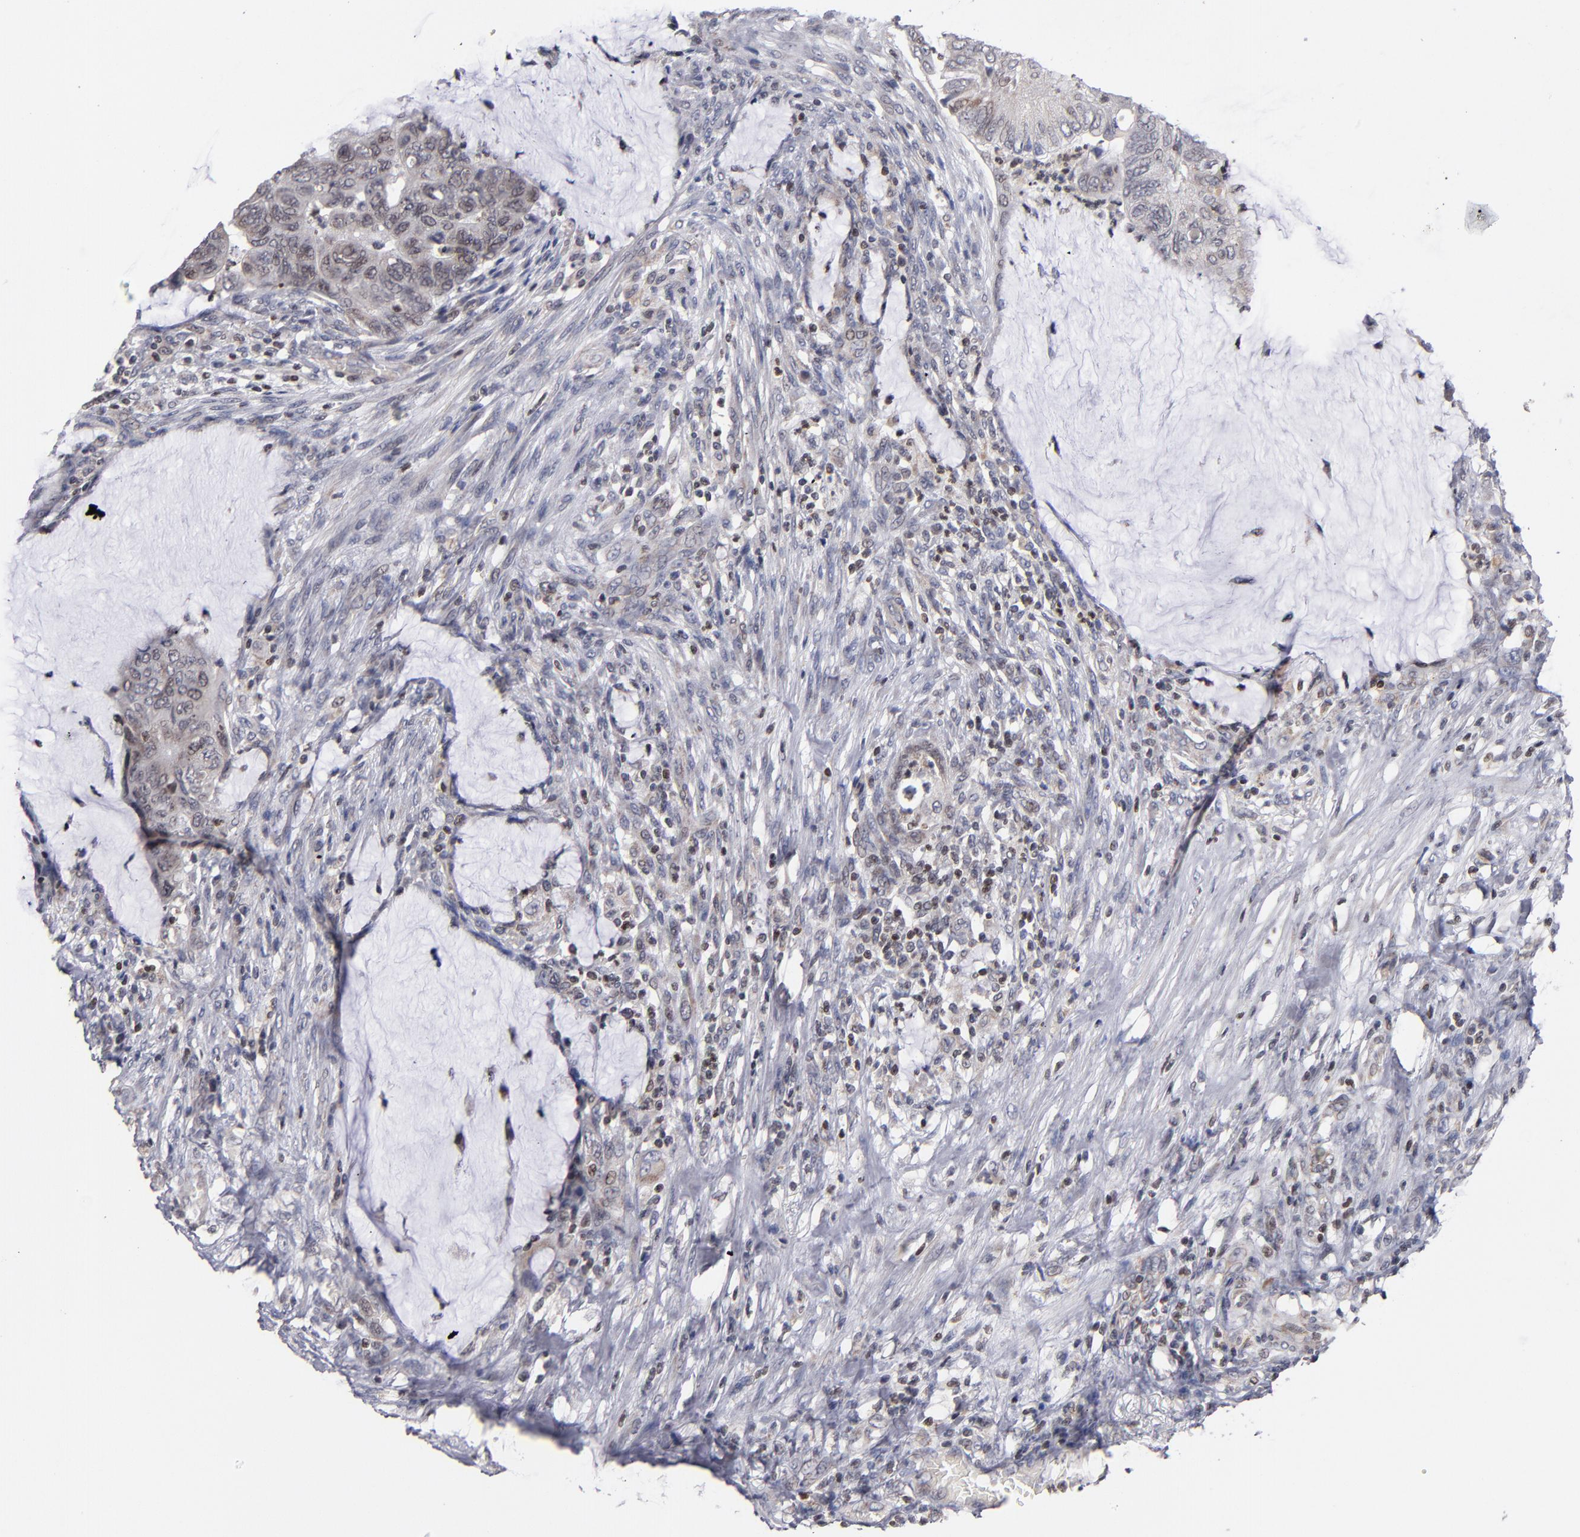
{"staining": {"intensity": "weak", "quantity": "25%-75%", "location": "cytoplasmic/membranous,nuclear"}, "tissue": "colorectal cancer", "cell_type": "Tumor cells", "image_type": "cancer", "snomed": [{"axis": "morphology", "description": "Normal tissue, NOS"}, {"axis": "morphology", "description": "Adenocarcinoma, NOS"}, {"axis": "topography", "description": "Rectum"}], "caption": "Protein expression by IHC exhibits weak cytoplasmic/membranous and nuclear staining in approximately 25%-75% of tumor cells in adenocarcinoma (colorectal).", "gene": "ODF2", "patient": {"sex": "male", "age": 92}}